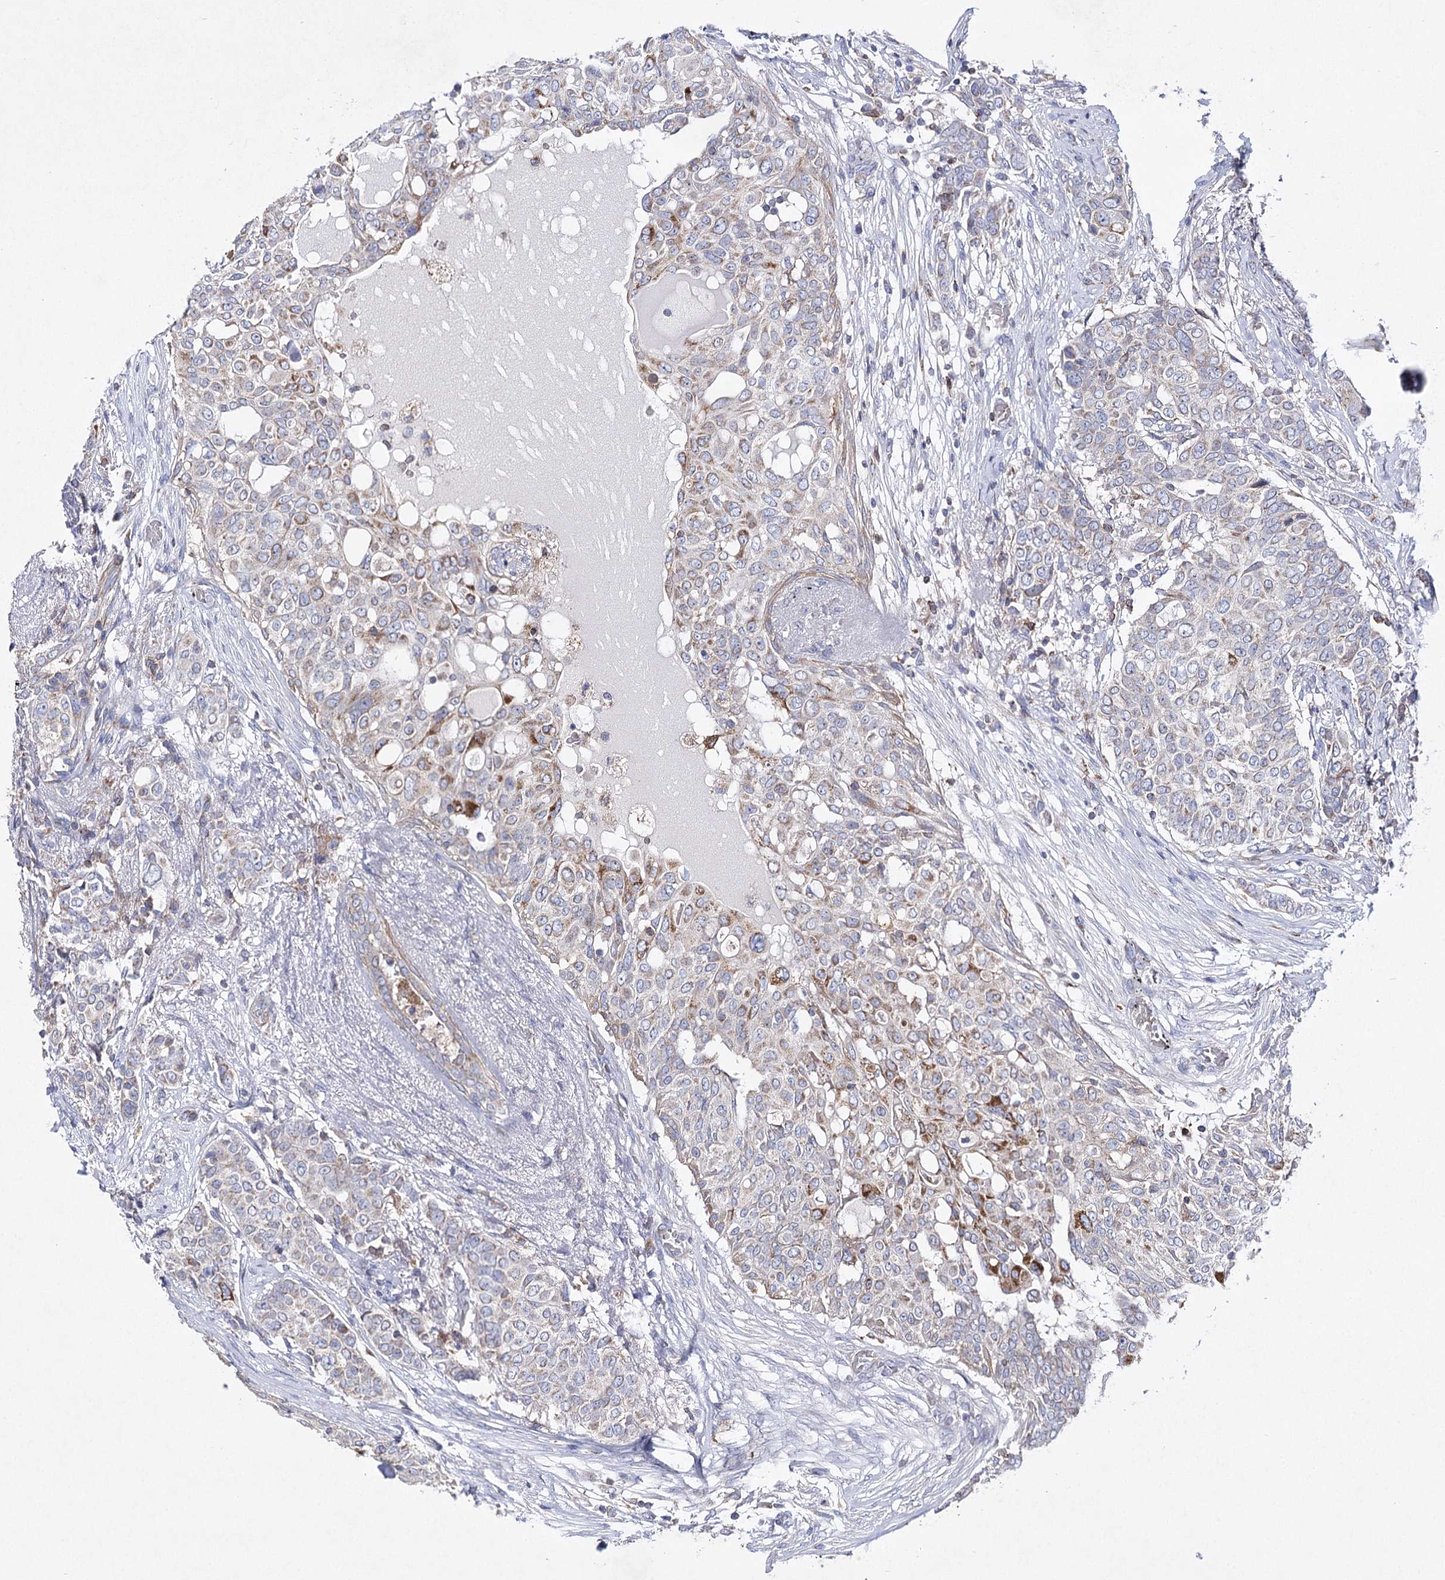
{"staining": {"intensity": "moderate", "quantity": "<25%", "location": "cytoplasmic/membranous"}, "tissue": "breast cancer", "cell_type": "Tumor cells", "image_type": "cancer", "snomed": [{"axis": "morphology", "description": "Lobular carcinoma"}, {"axis": "topography", "description": "Breast"}], "caption": "High-magnification brightfield microscopy of breast cancer (lobular carcinoma) stained with DAB (3,3'-diaminobenzidine) (brown) and counterstained with hematoxylin (blue). tumor cells exhibit moderate cytoplasmic/membranous positivity is identified in approximately<25% of cells.", "gene": "COX15", "patient": {"sex": "female", "age": 51}}